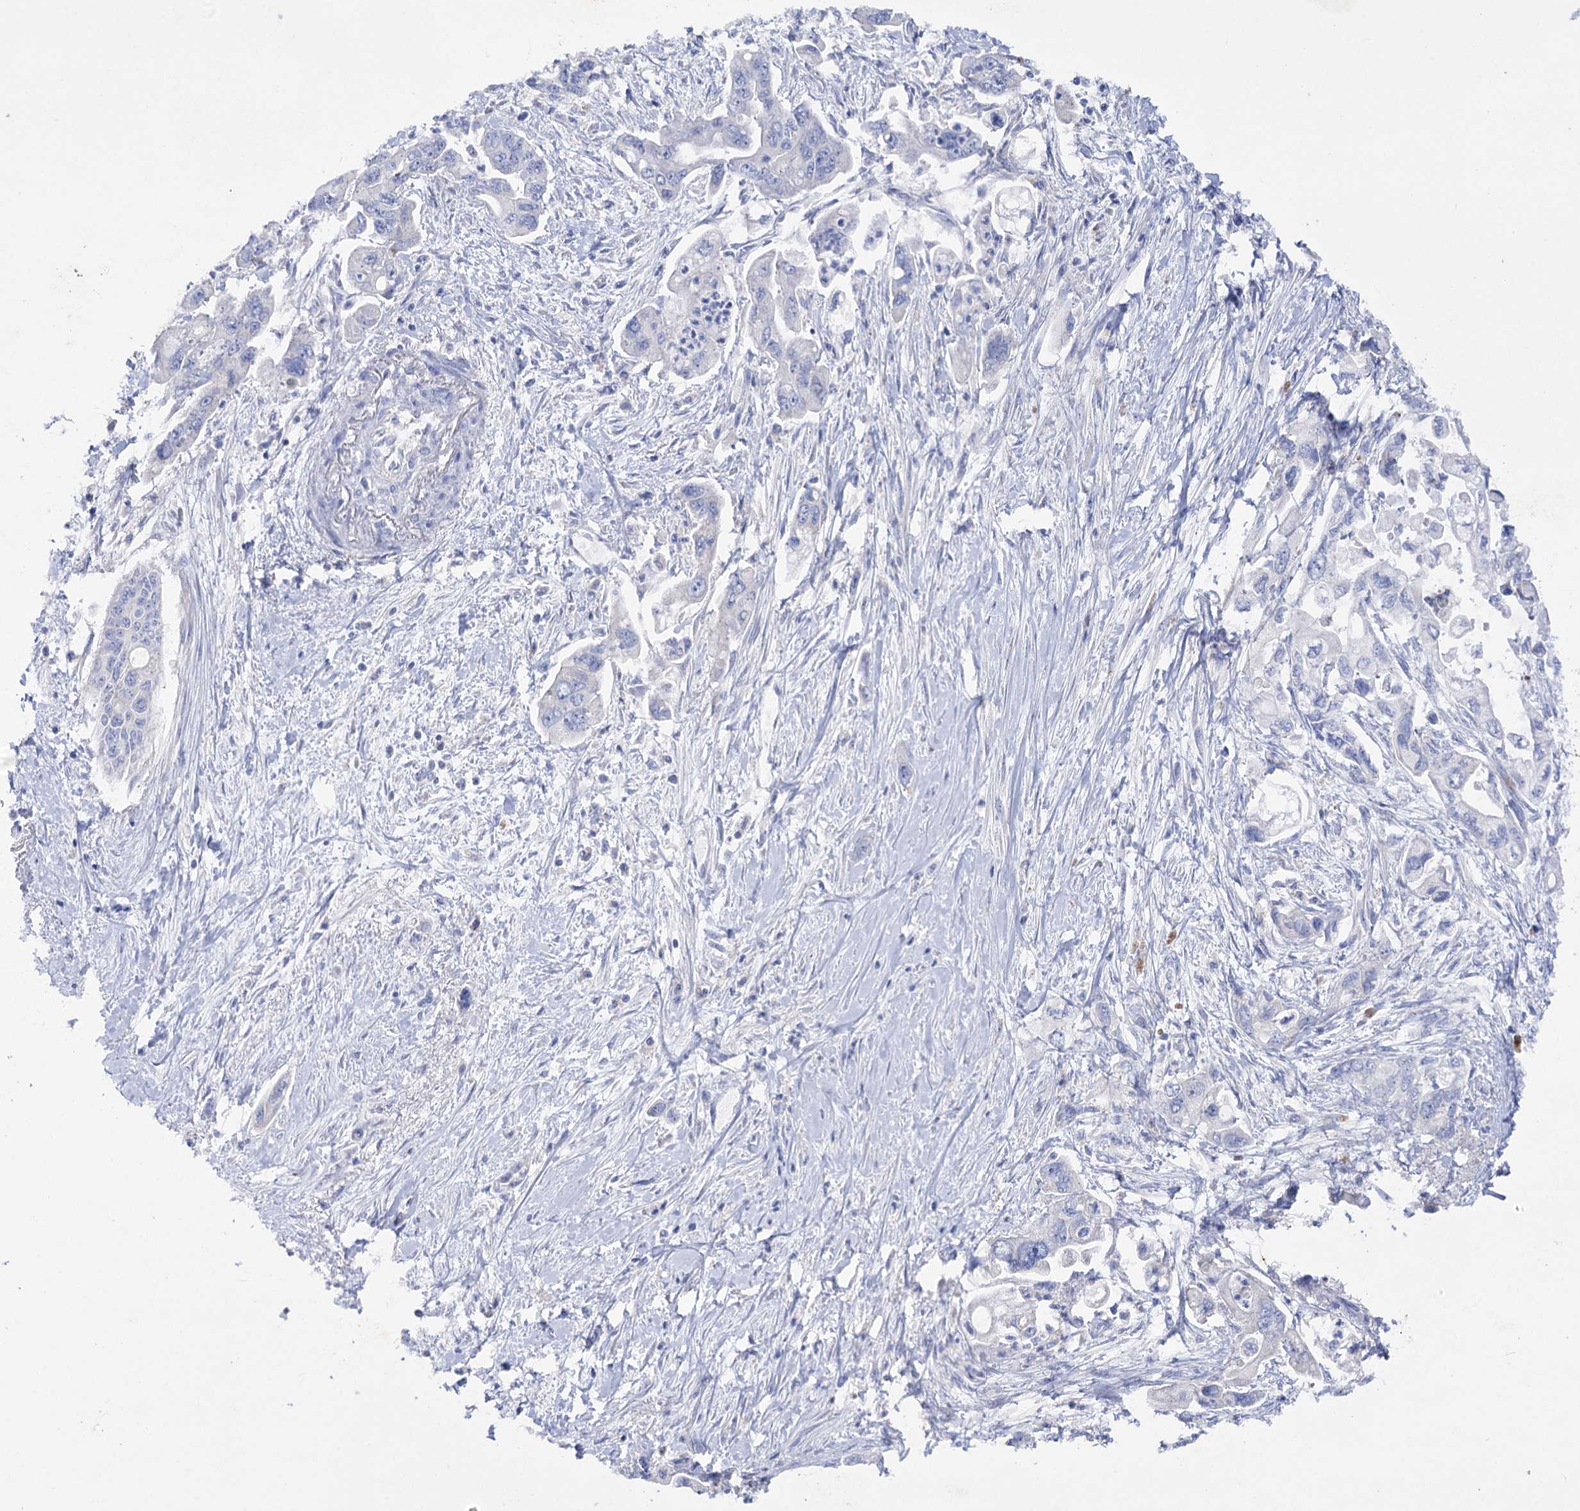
{"staining": {"intensity": "negative", "quantity": "none", "location": "none"}, "tissue": "pancreatic cancer", "cell_type": "Tumor cells", "image_type": "cancer", "snomed": [{"axis": "morphology", "description": "Adenocarcinoma, NOS"}, {"axis": "topography", "description": "Pancreas"}], "caption": "Immunohistochemistry (IHC) of human pancreatic cancer demonstrates no staining in tumor cells.", "gene": "NAGLU", "patient": {"sex": "male", "age": 70}}